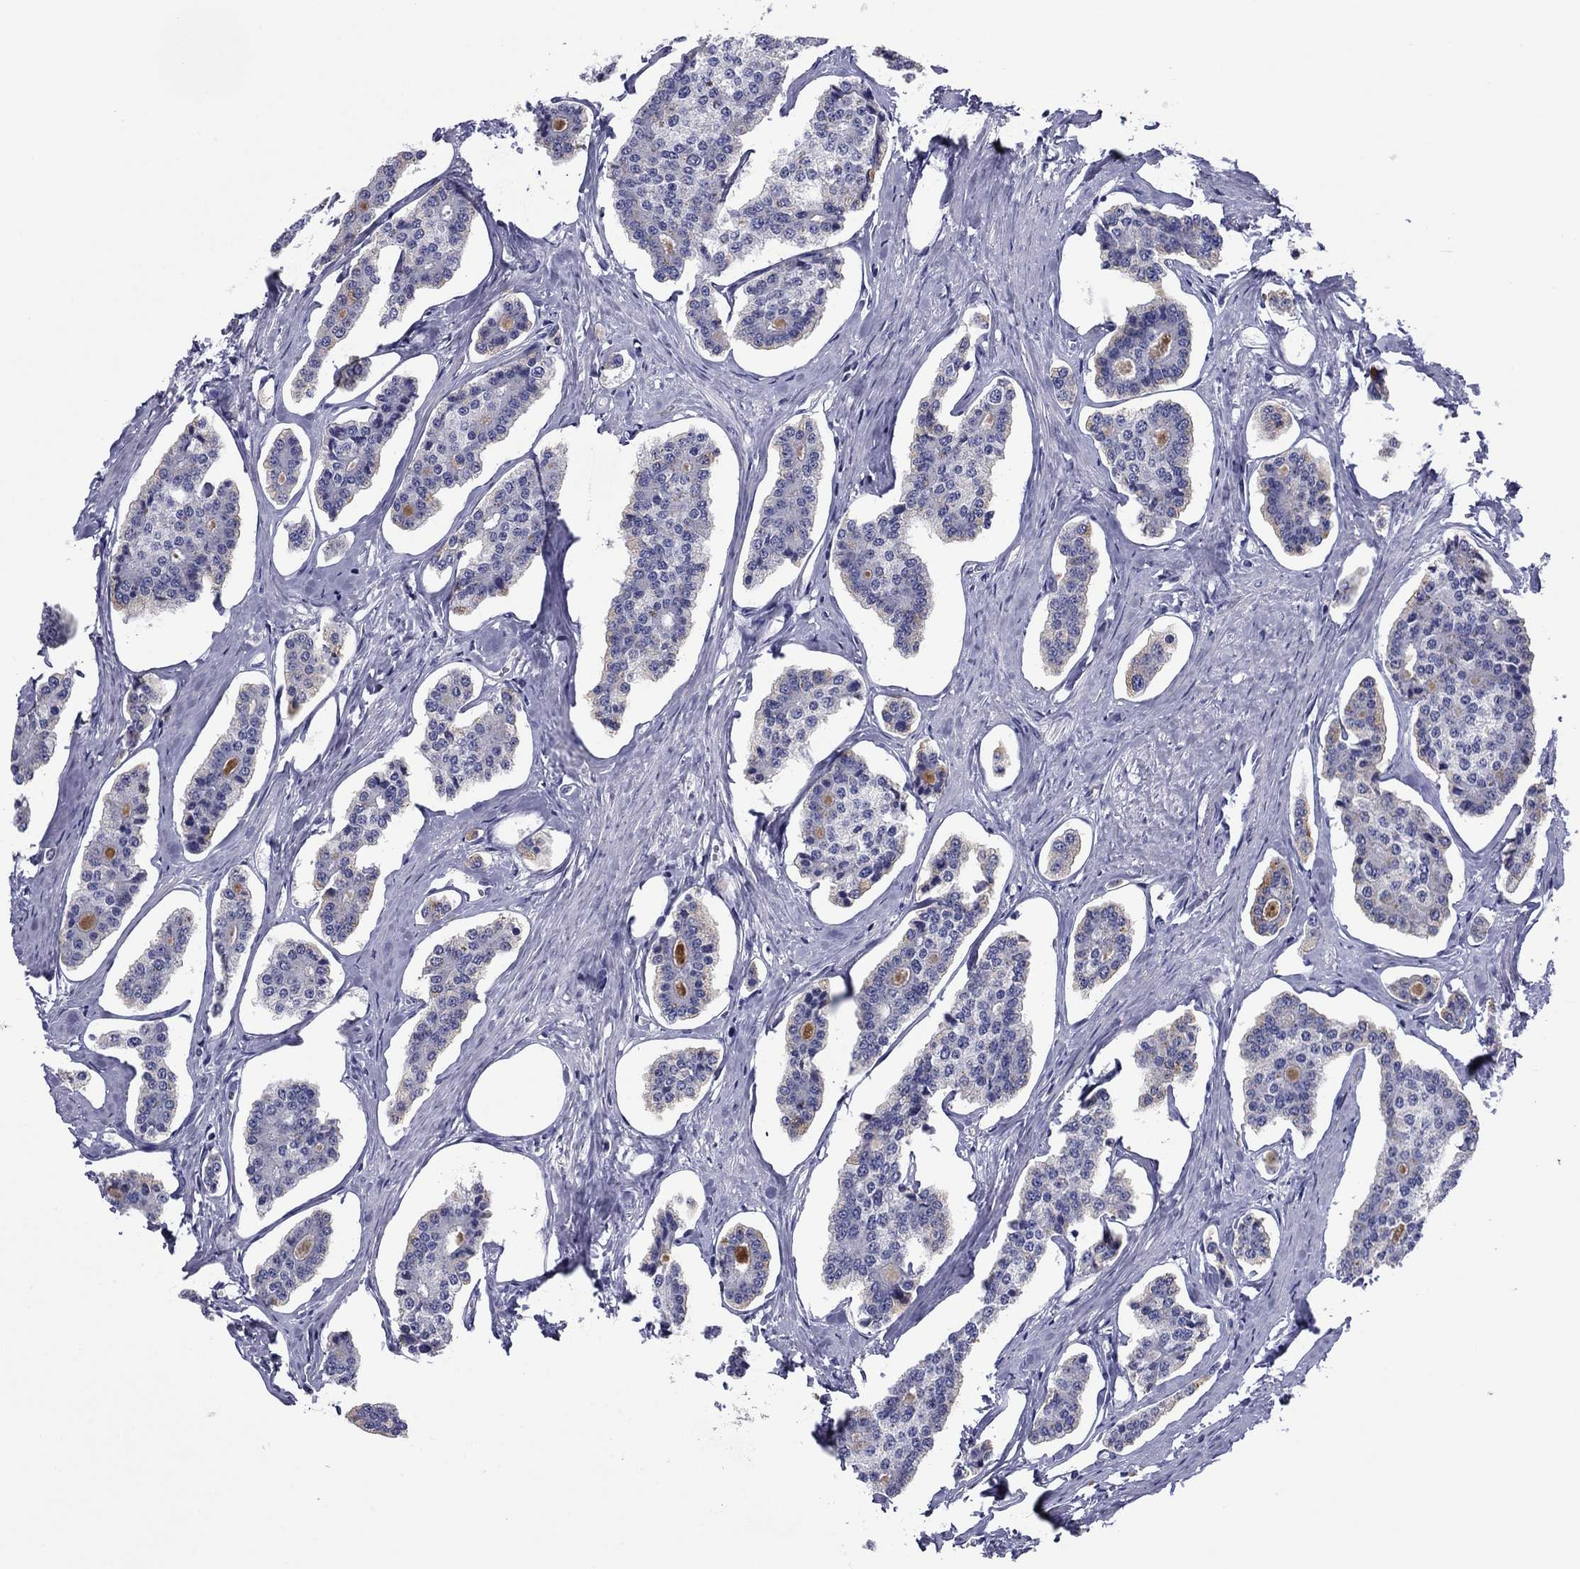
{"staining": {"intensity": "weak", "quantity": "<25%", "location": "cytoplasmic/membranous"}, "tissue": "carcinoid", "cell_type": "Tumor cells", "image_type": "cancer", "snomed": [{"axis": "morphology", "description": "Carcinoid, malignant, NOS"}, {"axis": "topography", "description": "Small intestine"}], "caption": "Tumor cells show no significant staining in carcinoid.", "gene": "TCFL5", "patient": {"sex": "female", "age": 65}}